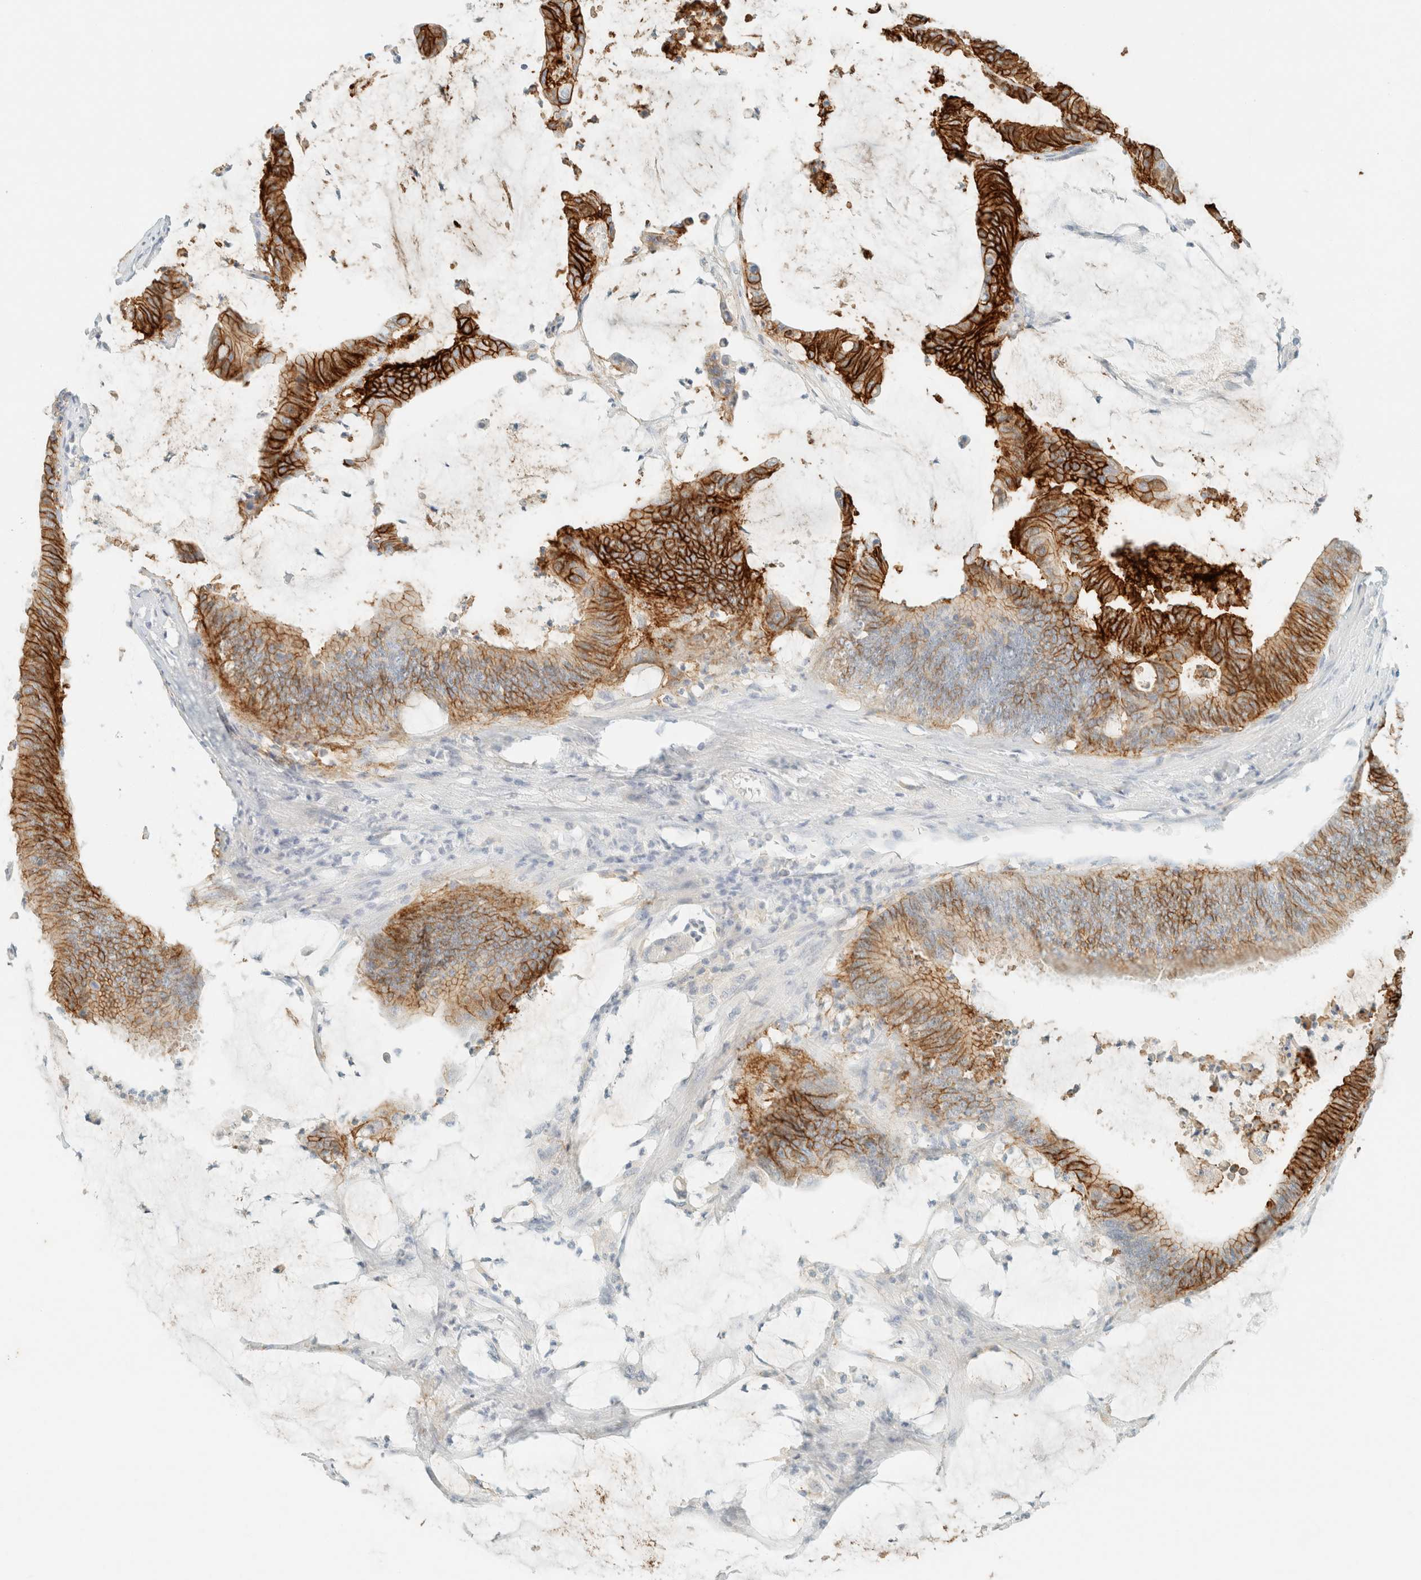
{"staining": {"intensity": "strong", "quantity": ">75%", "location": "cytoplasmic/membranous"}, "tissue": "colorectal cancer", "cell_type": "Tumor cells", "image_type": "cancer", "snomed": [{"axis": "morphology", "description": "Adenocarcinoma, NOS"}, {"axis": "topography", "description": "Rectum"}], "caption": "A high amount of strong cytoplasmic/membranous positivity is identified in about >75% of tumor cells in adenocarcinoma (colorectal) tissue.", "gene": "GPA33", "patient": {"sex": "female", "age": 66}}